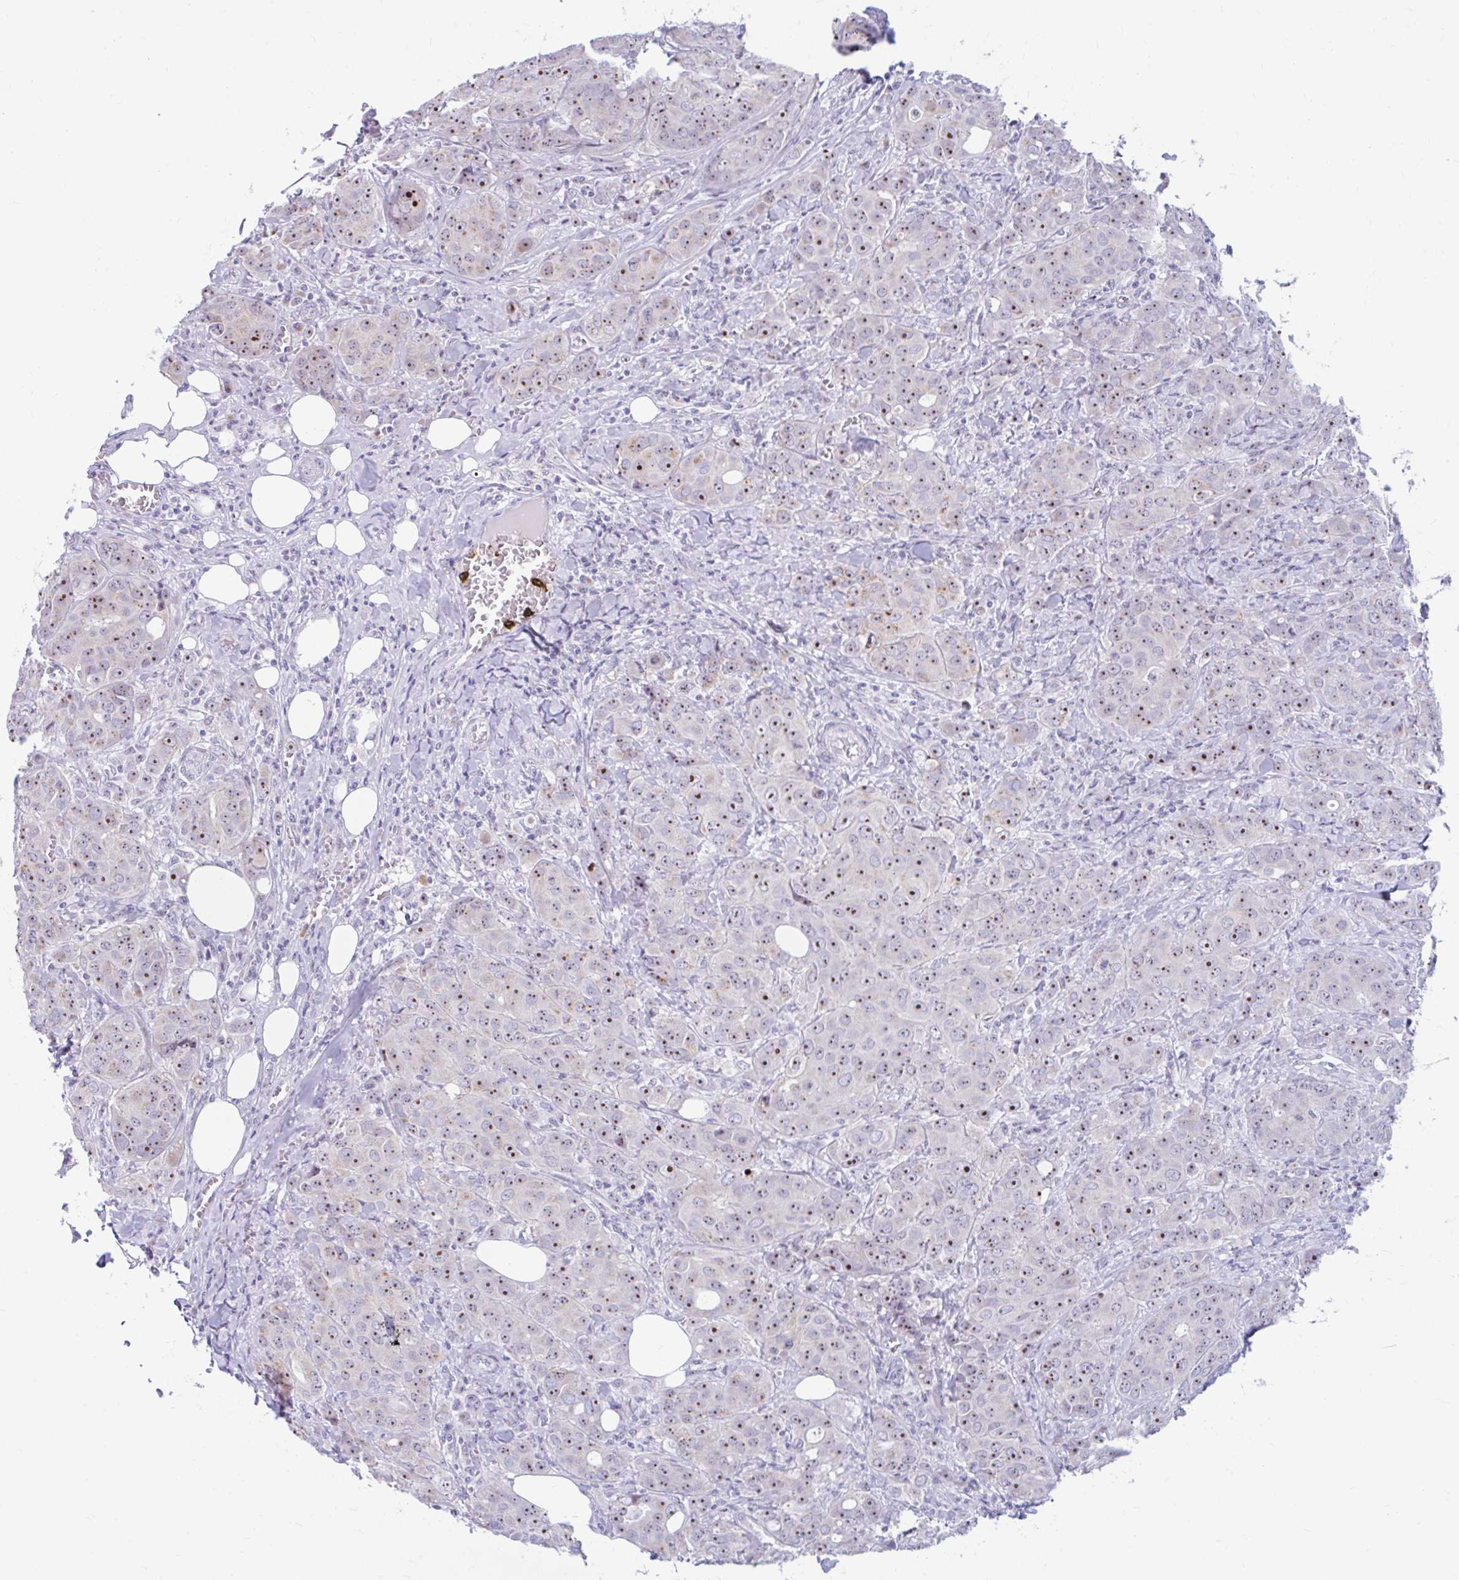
{"staining": {"intensity": "moderate", "quantity": ">75%", "location": "nuclear"}, "tissue": "breast cancer", "cell_type": "Tumor cells", "image_type": "cancer", "snomed": [{"axis": "morphology", "description": "Duct carcinoma"}, {"axis": "topography", "description": "Breast"}], "caption": "Intraductal carcinoma (breast) tissue shows moderate nuclear positivity in approximately >75% of tumor cells", "gene": "FTSJ3", "patient": {"sex": "female", "age": 43}}